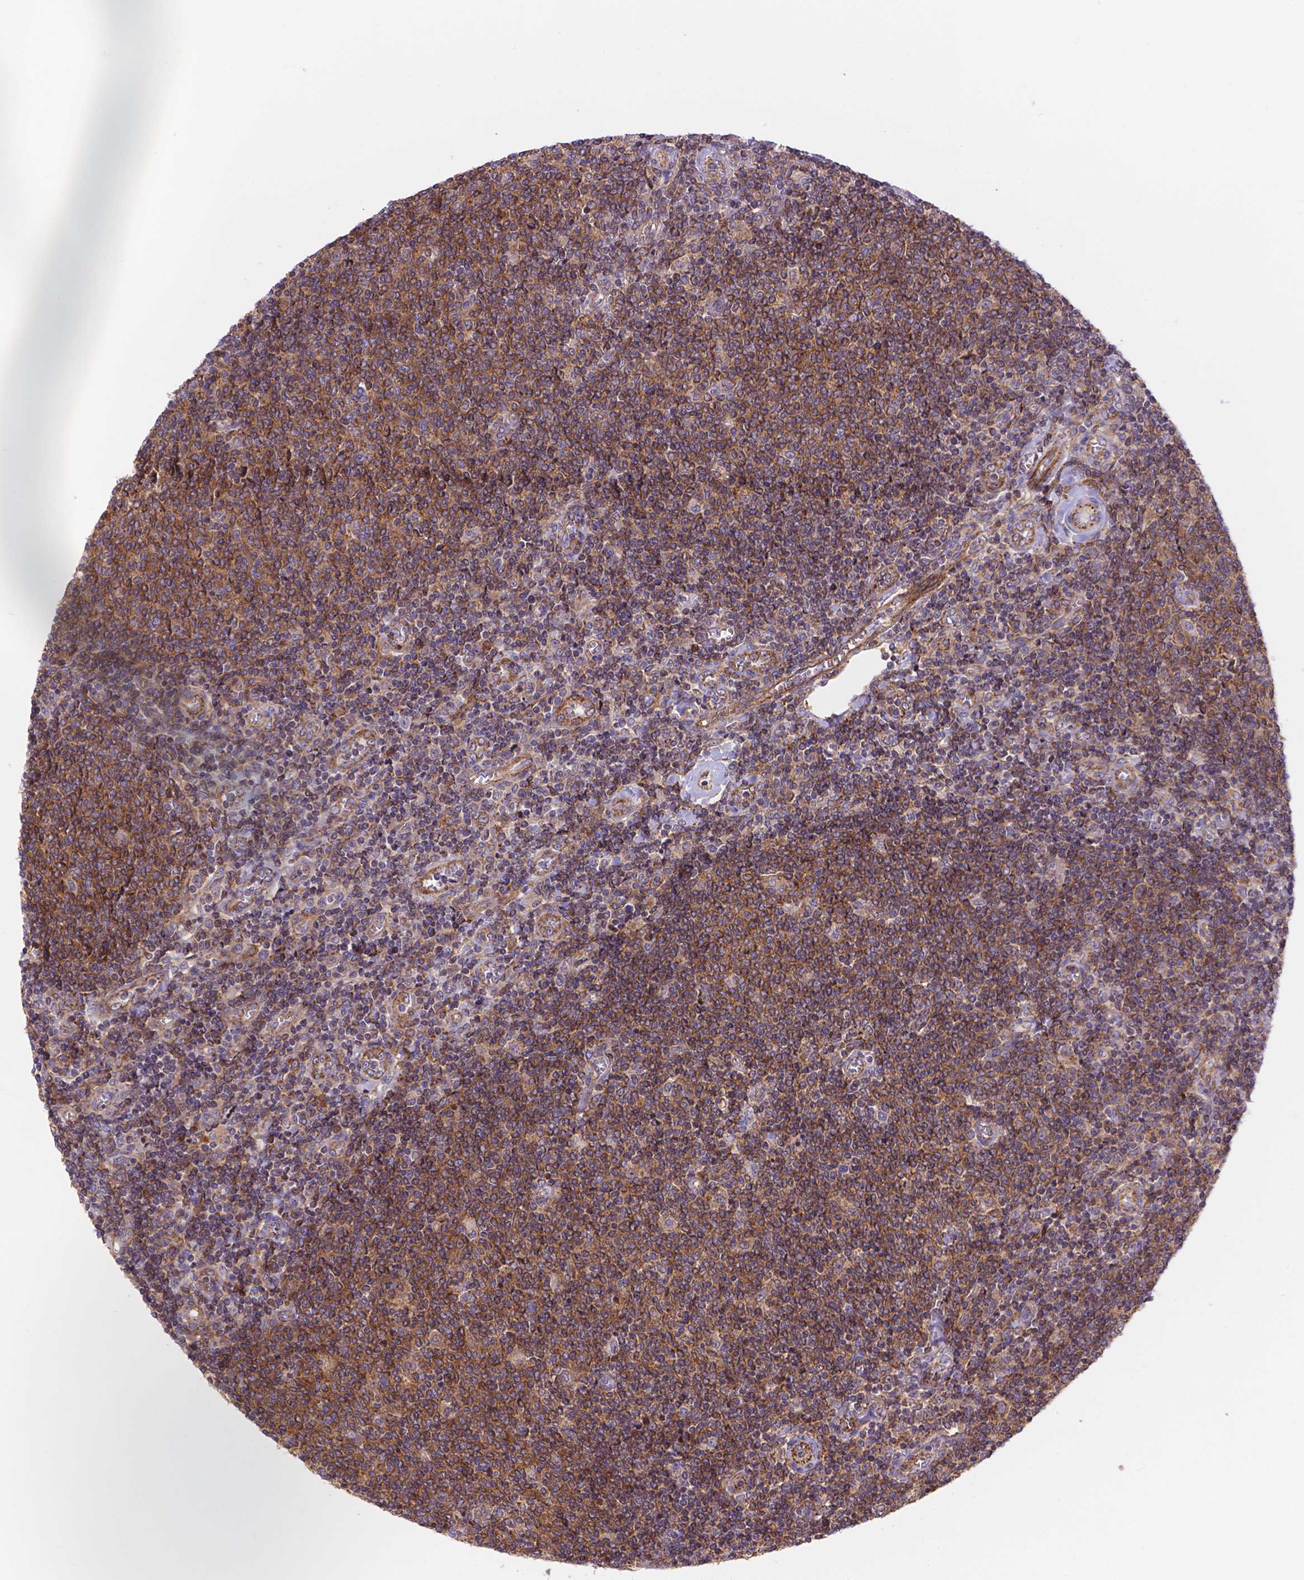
{"staining": {"intensity": "moderate", "quantity": ">75%", "location": "cytoplasmic/membranous"}, "tissue": "lymphoma", "cell_type": "Tumor cells", "image_type": "cancer", "snomed": [{"axis": "morphology", "description": "Malignant lymphoma, non-Hodgkin's type, Low grade"}, {"axis": "topography", "description": "Lymph node"}], "caption": "Lymphoma was stained to show a protein in brown. There is medium levels of moderate cytoplasmic/membranous expression in approximately >75% of tumor cells.", "gene": "AK3", "patient": {"sex": "male", "age": 52}}